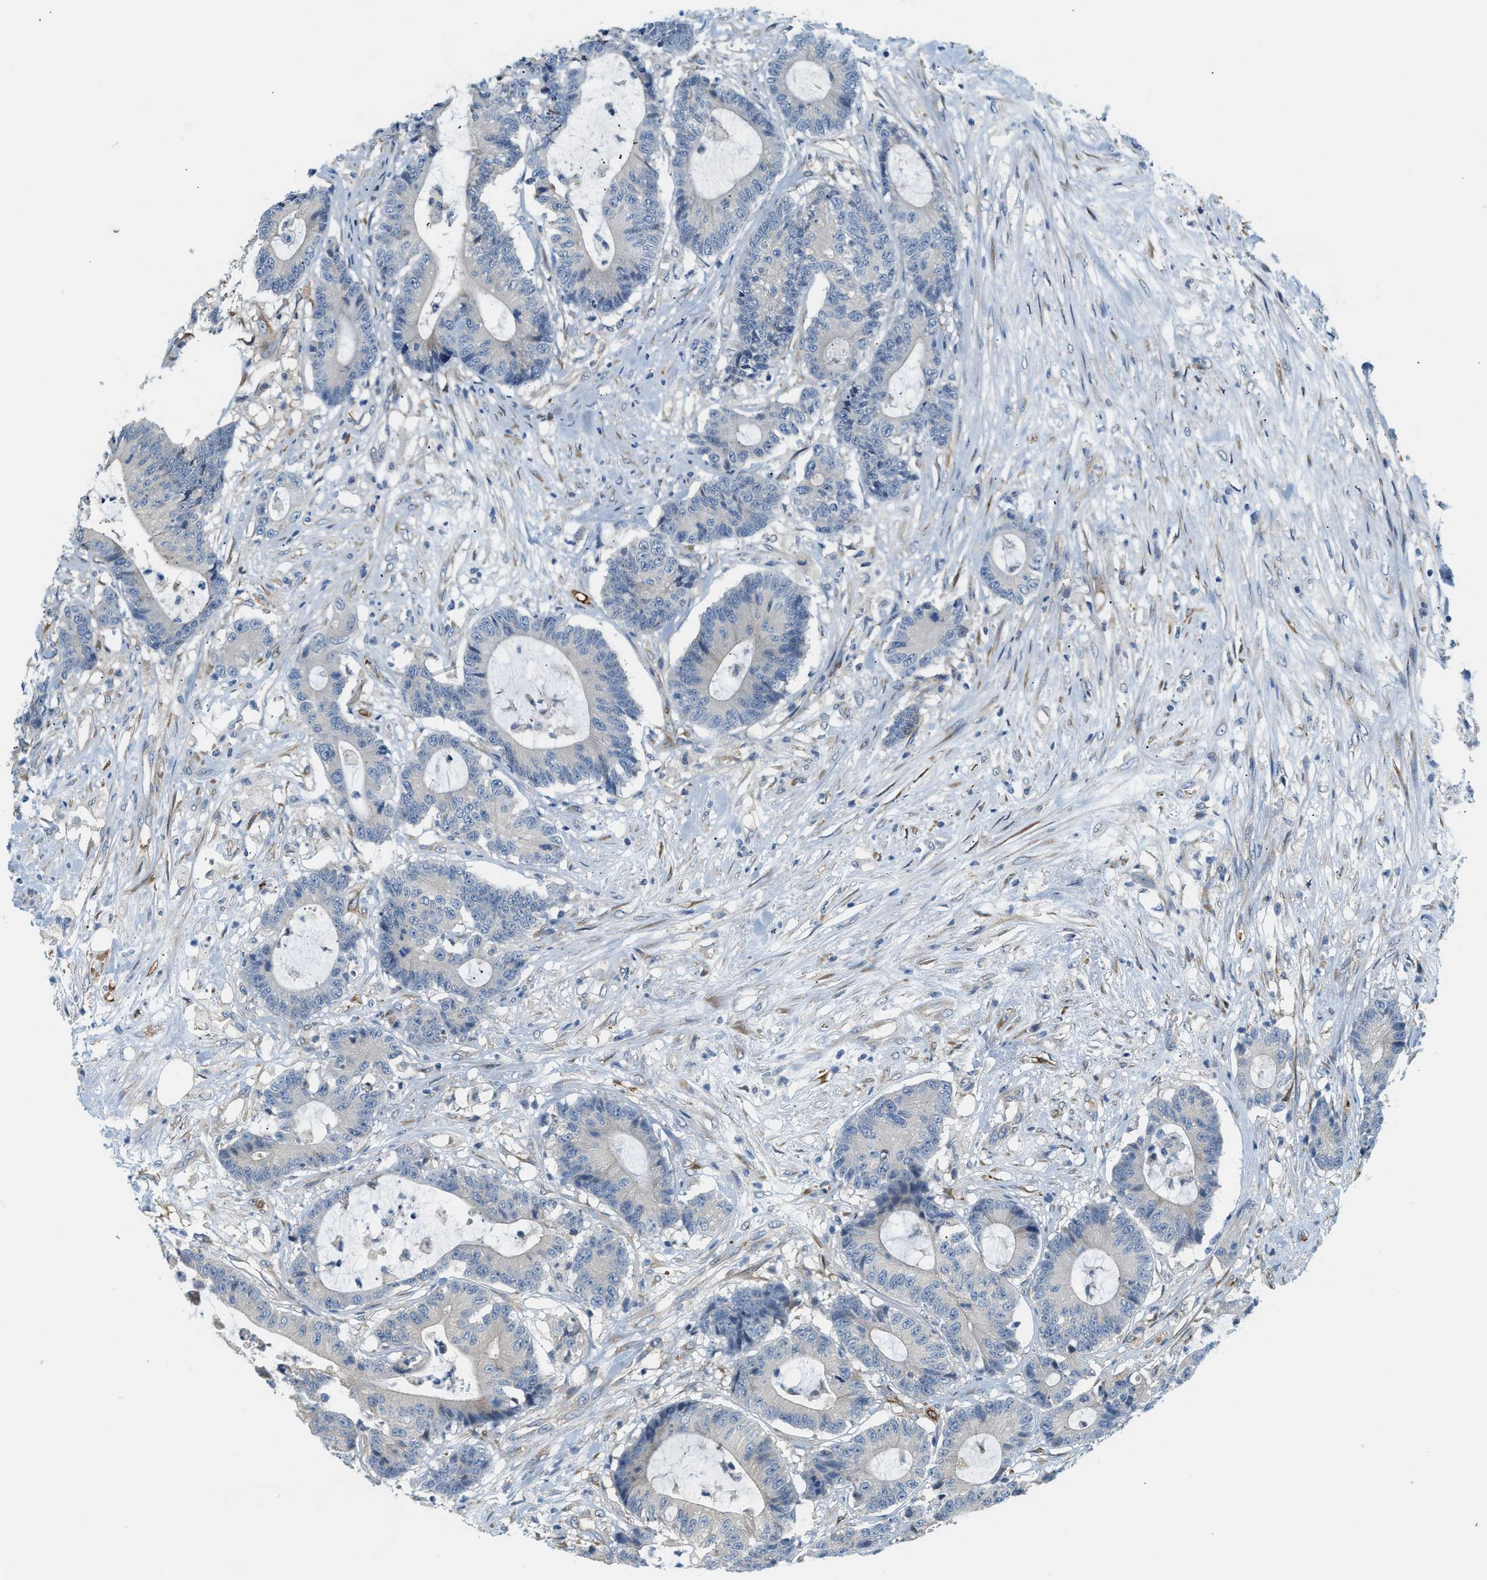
{"staining": {"intensity": "negative", "quantity": "none", "location": "none"}, "tissue": "colorectal cancer", "cell_type": "Tumor cells", "image_type": "cancer", "snomed": [{"axis": "morphology", "description": "Adenocarcinoma, NOS"}, {"axis": "topography", "description": "Colon"}], "caption": "IHC of colorectal adenocarcinoma reveals no positivity in tumor cells.", "gene": "CYTH2", "patient": {"sex": "female", "age": 84}}